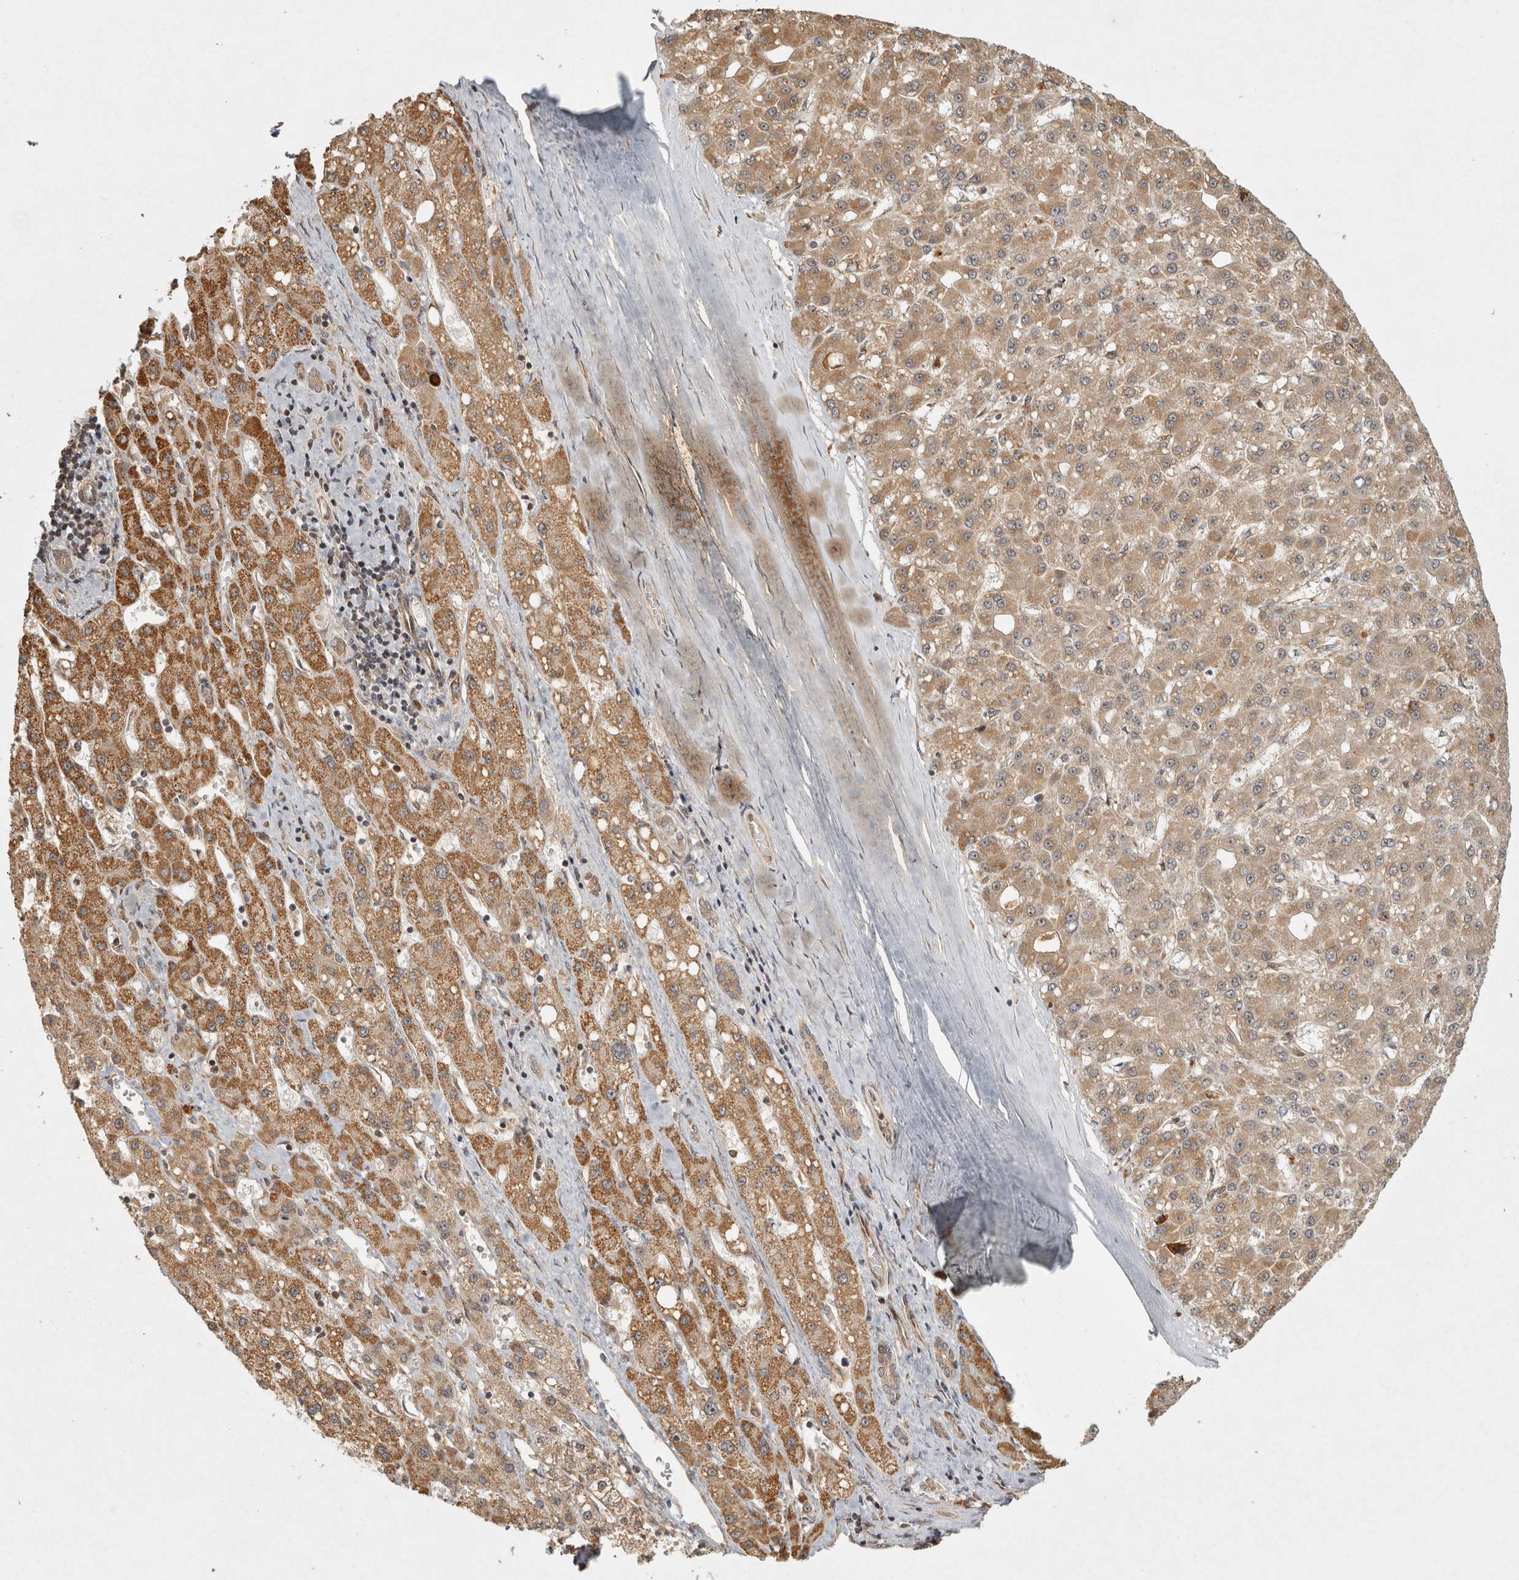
{"staining": {"intensity": "strong", "quantity": "25%-75%", "location": "cytoplasmic/membranous"}, "tissue": "liver cancer", "cell_type": "Tumor cells", "image_type": "cancer", "snomed": [{"axis": "morphology", "description": "Carcinoma, Hepatocellular, NOS"}, {"axis": "topography", "description": "Liver"}], "caption": "Approximately 25%-75% of tumor cells in human hepatocellular carcinoma (liver) show strong cytoplasmic/membranous protein positivity as visualized by brown immunohistochemical staining.", "gene": "CAMSAP2", "patient": {"sex": "male", "age": 67}}